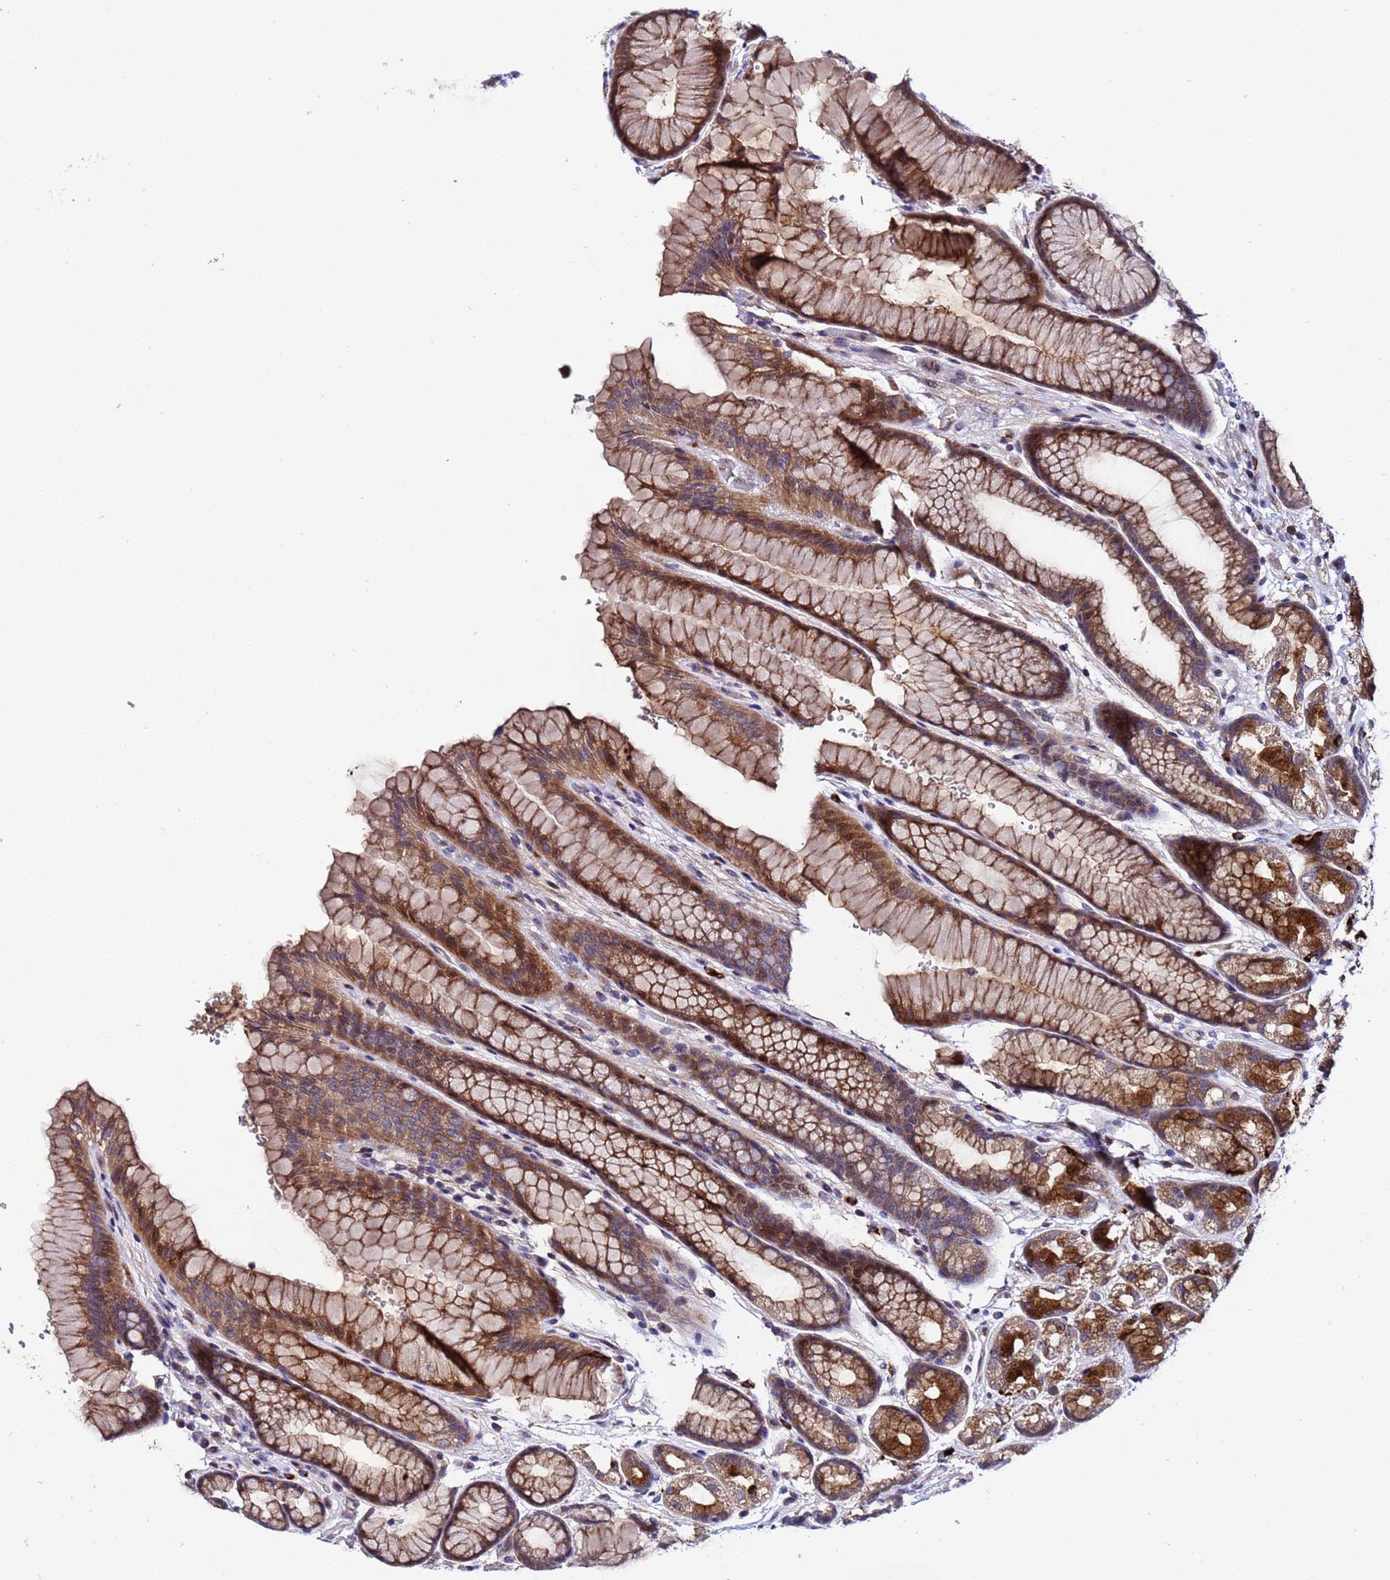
{"staining": {"intensity": "moderate", "quantity": ">75%", "location": "cytoplasmic/membranous,nuclear"}, "tissue": "stomach", "cell_type": "Glandular cells", "image_type": "normal", "snomed": [{"axis": "morphology", "description": "Normal tissue, NOS"}, {"axis": "morphology", "description": "Adenocarcinoma, NOS"}, {"axis": "topography", "description": "Stomach"}], "caption": "Protein staining of normal stomach displays moderate cytoplasmic/membranous,nuclear expression in approximately >75% of glandular cells. (DAB (3,3'-diaminobenzidine) = brown stain, brightfield microscopy at high magnification).", "gene": "PLXDC2", "patient": {"sex": "male", "age": 57}}